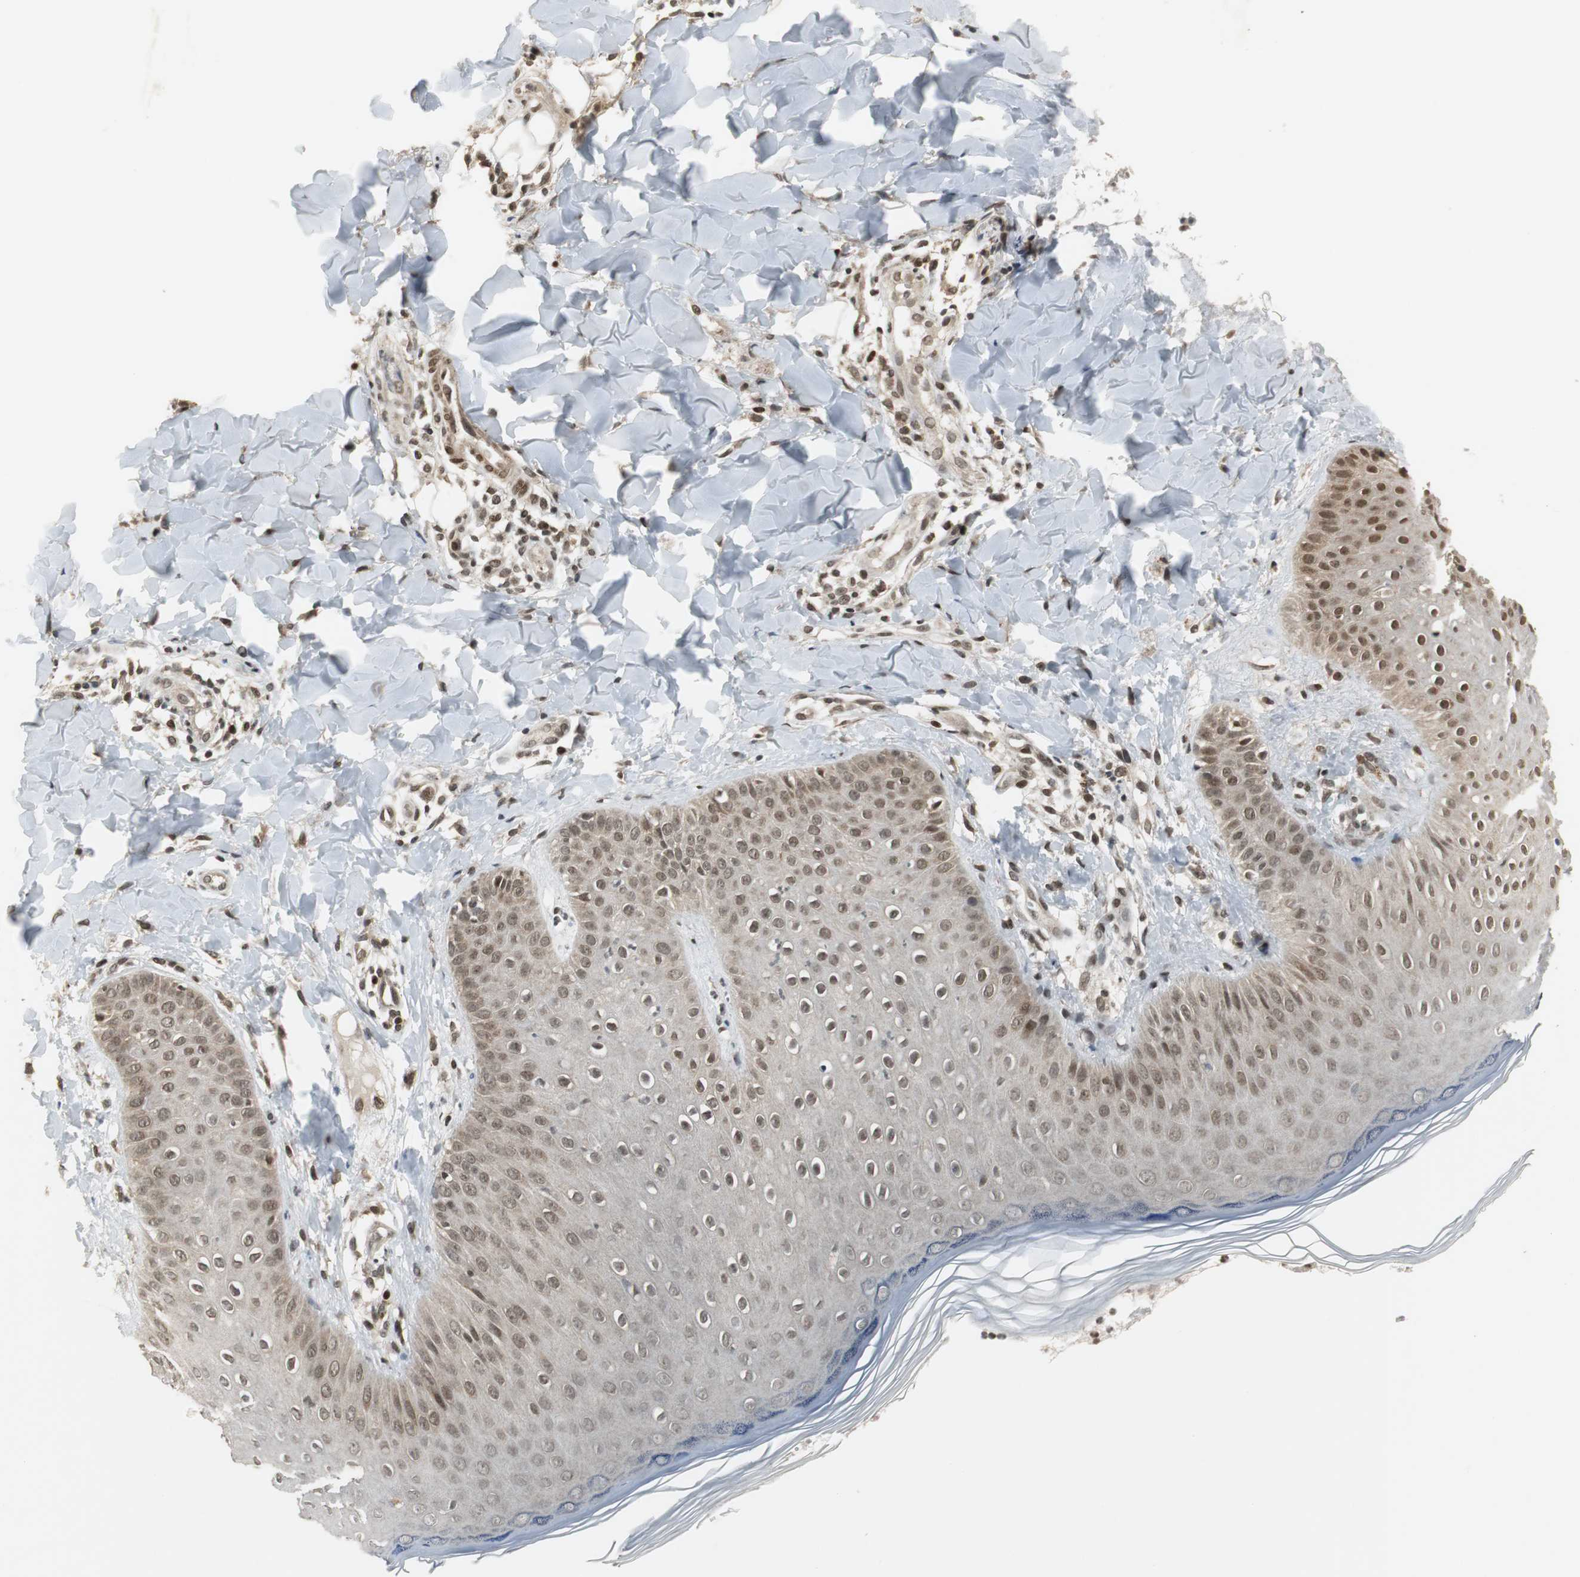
{"staining": {"intensity": "moderate", "quantity": ">75%", "location": "nuclear"}, "tissue": "skin", "cell_type": "Epidermal cells", "image_type": "normal", "snomed": [{"axis": "morphology", "description": "Normal tissue, NOS"}, {"axis": "morphology", "description": "Inflammation, NOS"}, {"axis": "topography", "description": "Soft tissue"}, {"axis": "topography", "description": "Anal"}], "caption": "A brown stain highlights moderate nuclear positivity of a protein in epidermal cells of benign human skin.", "gene": "MPG", "patient": {"sex": "female", "age": 15}}